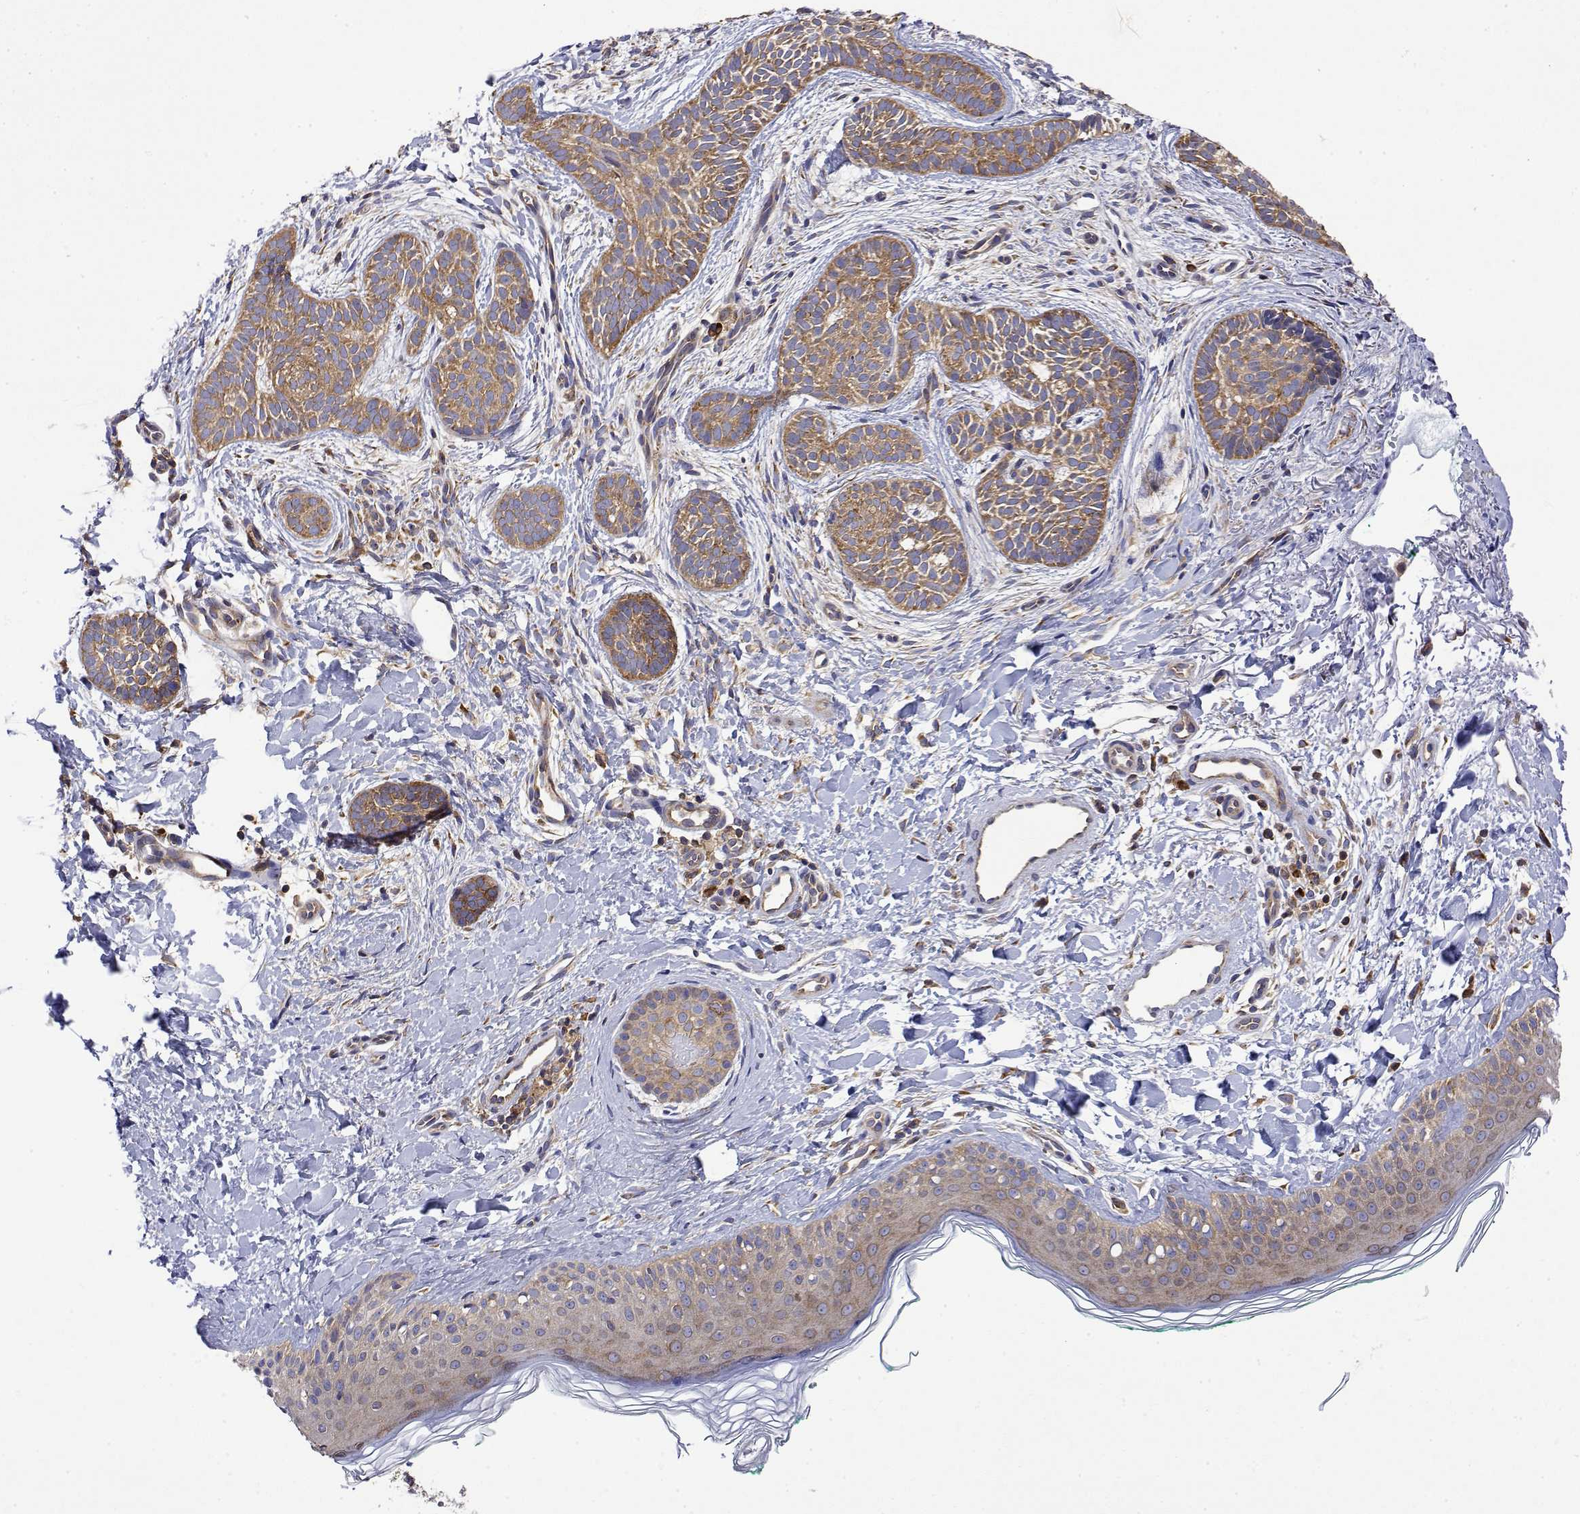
{"staining": {"intensity": "moderate", "quantity": ">75%", "location": "cytoplasmic/membranous"}, "tissue": "skin cancer", "cell_type": "Tumor cells", "image_type": "cancer", "snomed": [{"axis": "morphology", "description": "Basal cell carcinoma"}, {"axis": "topography", "description": "Skin"}], "caption": "Immunohistochemistry staining of skin cancer, which displays medium levels of moderate cytoplasmic/membranous staining in about >75% of tumor cells indicating moderate cytoplasmic/membranous protein staining. The staining was performed using DAB (brown) for protein detection and nuclei were counterstained in hematoxylin (blue).", "gene": "EEF1G", "patient": {"sex": "male", "age": 63}}